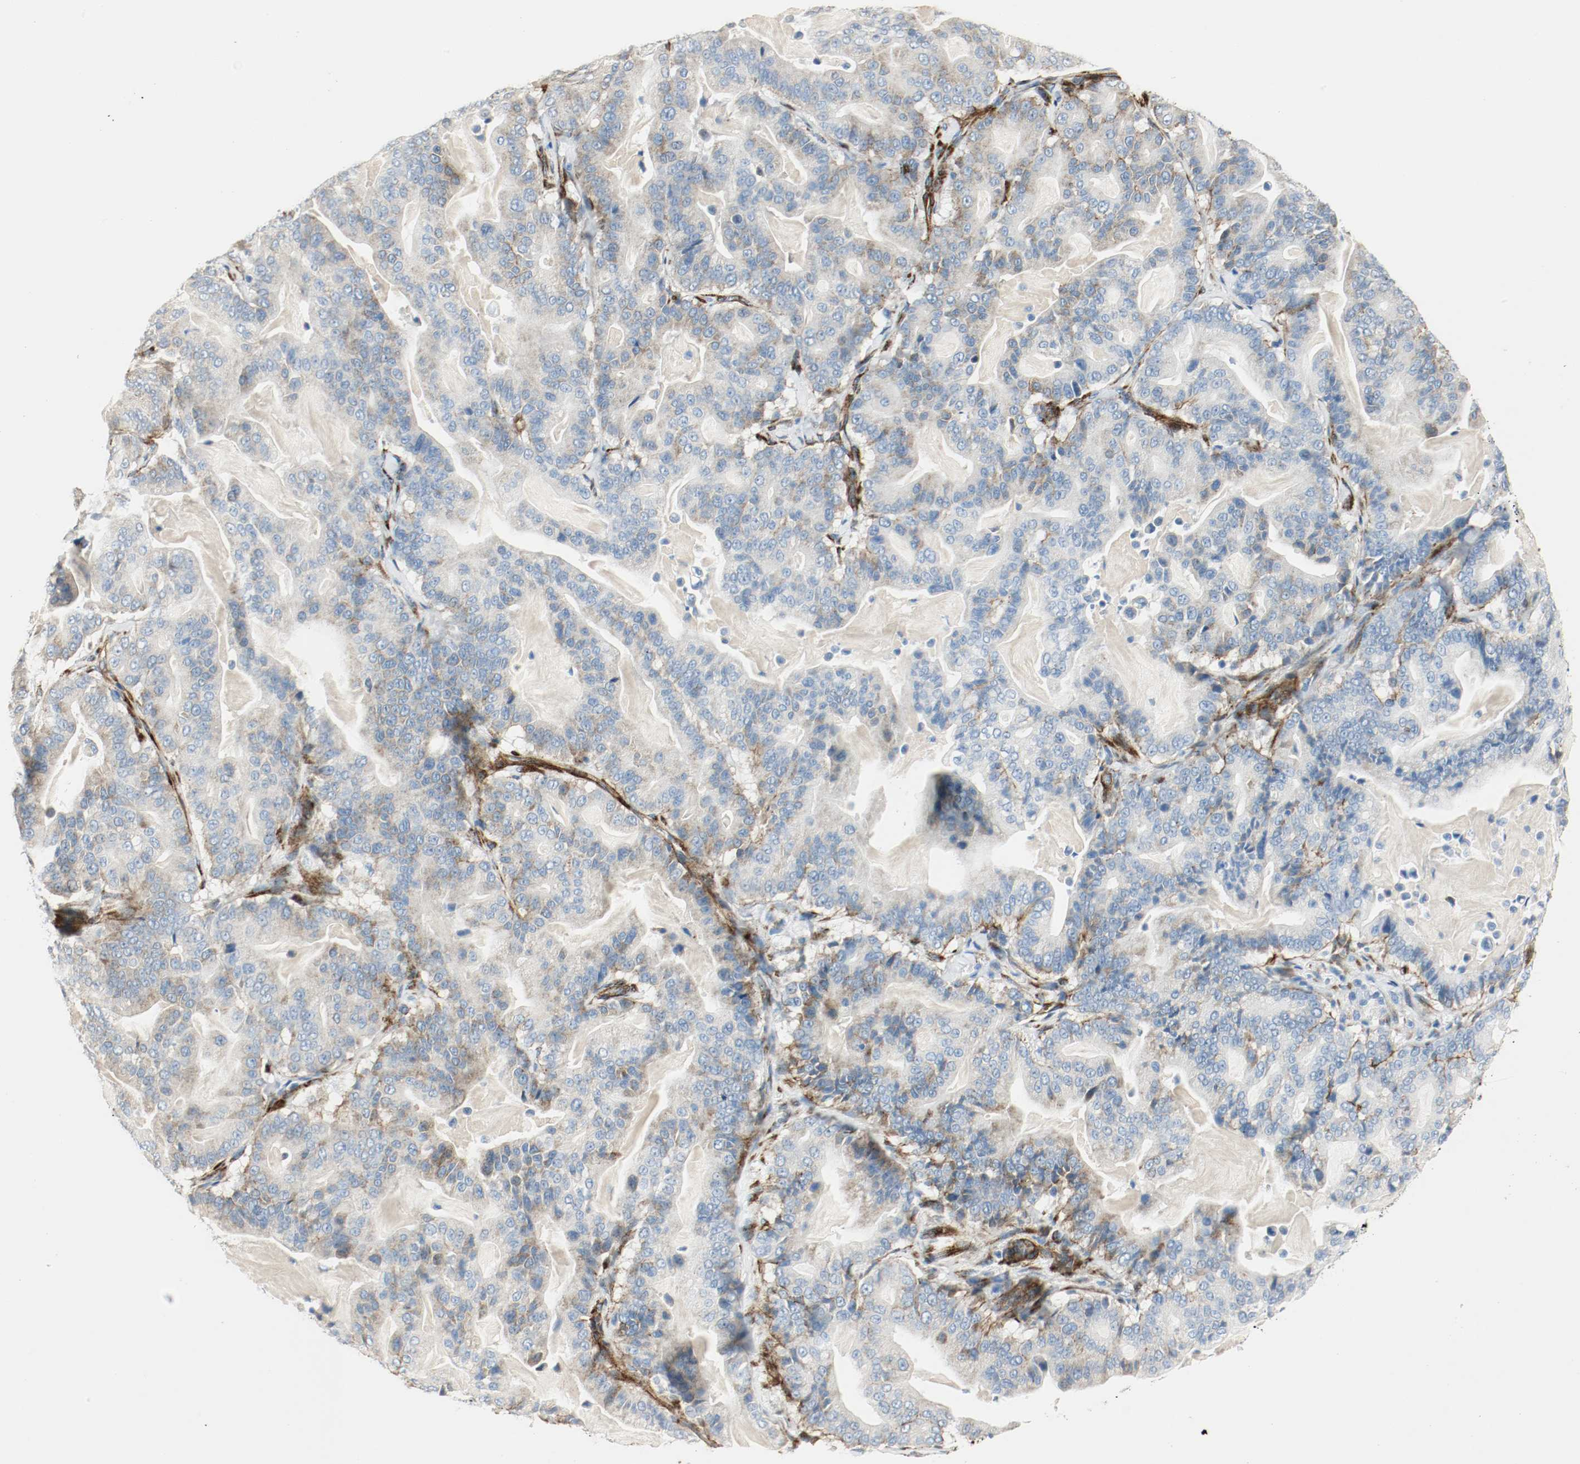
{"staining": {"intensity": "negative", "quantity": "none", "location": "none"}, "tissue": "pancreatic cancer", "cell_type": "Tumor cells", "image_type": "cancer", "snomed": [{"axis": "morphology", "description": "Adenocarcinoma, NOS"}, {"axis": "topography", "description": "Pancreas"}], "caption": "The histopathology image shows no staining of tumor cells in pancreatic cancer (adenocarcinoma). (DAB immunohistochemistry with hematoxylin counter stain).", "gene": "LAMB1", "patient": {"sex": "male", "age": 63}}